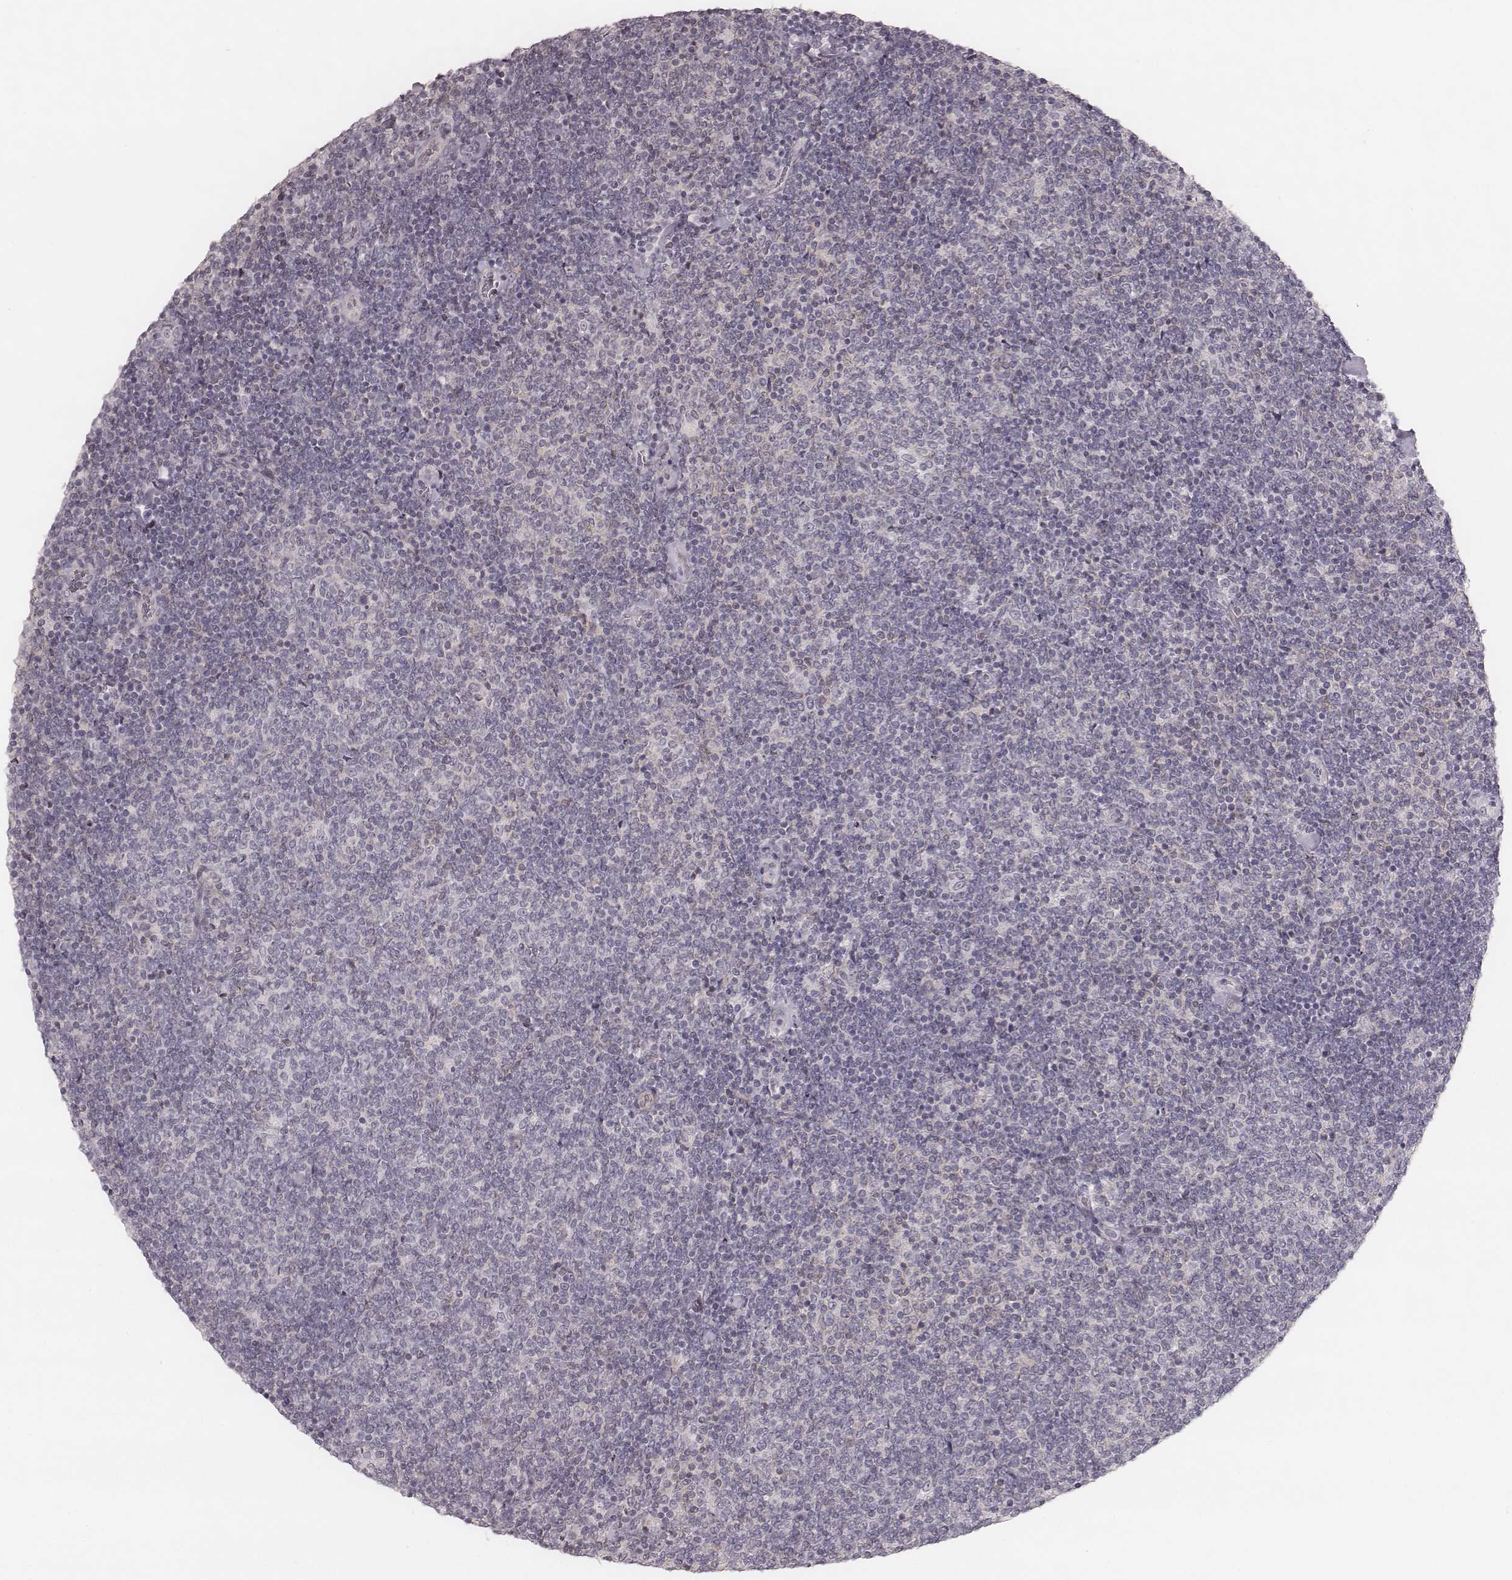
{"staining": {"intensity": "negative", "quantity": "none", "location": "none"}, "tissue": "lymphoma", "cell_type": "Tumor cells", "image_type": "cancer", "snomed": [{"axis": "morphology", "description": "Malignant lymphoma, non-Hodgkin's type, Low grade"}, {"axis": "topography", "description": "Lymph node"}], "caption": "Immunohistochemical staining of lymphoma demonstrates no significant expression in tumor cells.", "gene": "ACACB", "patient": {"sex": "male", "age": 52}}